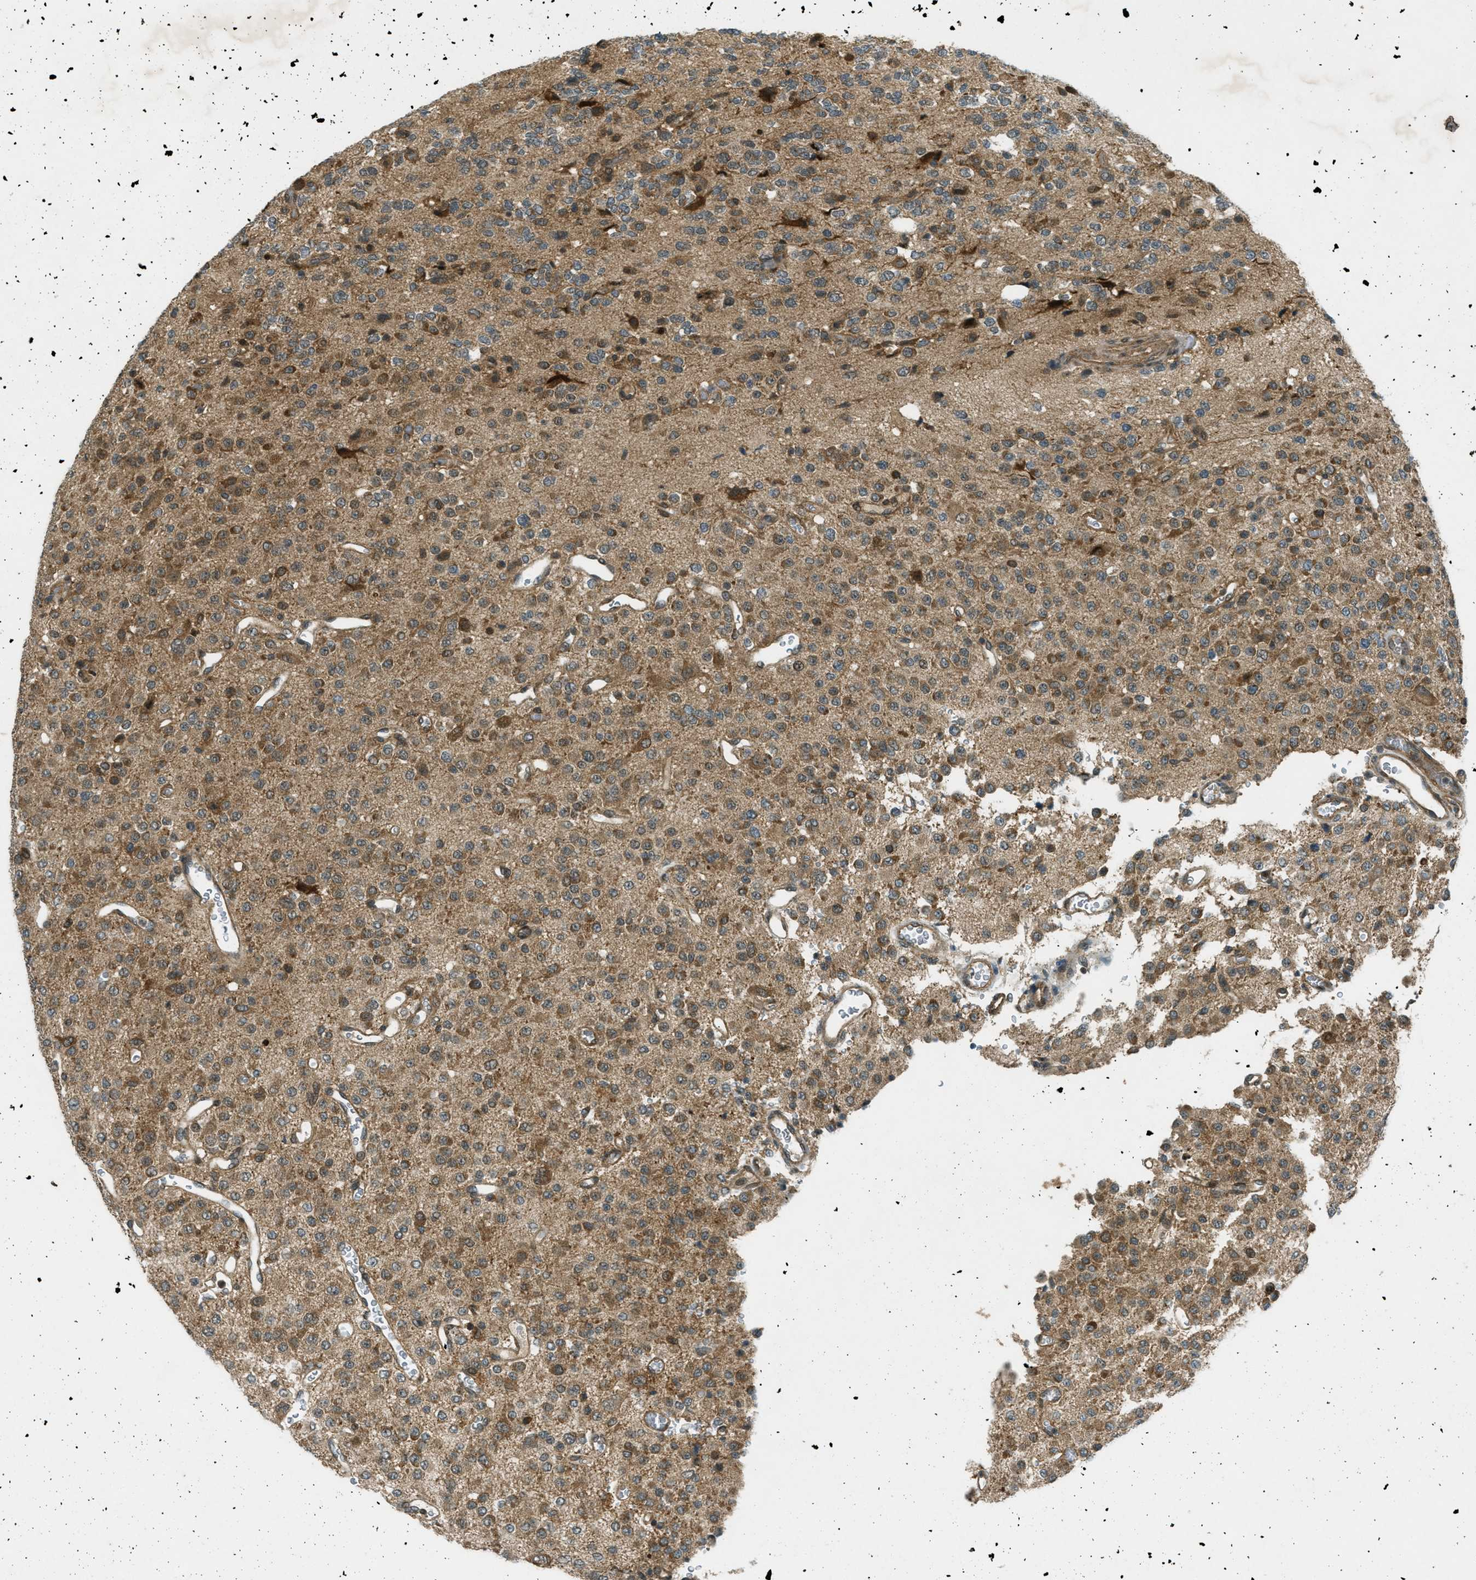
{"staining": {"intensity": "moderate", "quantity": ">75%", "location": "cytoplasmic/membranous"}, "tissue": "glioma", "cell_type": "Tumor cells", "image_type": "cancer", "snomed": [{"axis": "morphology", "description": "Glioma, malignant, Low grade"}, {"axis": "topography", "description": "Brain"}], "caption": "A high-resolution image shows IHC staining of glioma, which displays moderate cytoplasmic/membranous expression in approximately >75% of tumor cells. (DAB IHC, brown staining for protein, blue staining for nuclei).", "gene": "EIF2AK3", "patient": {"sex": "male", "age": 38}}